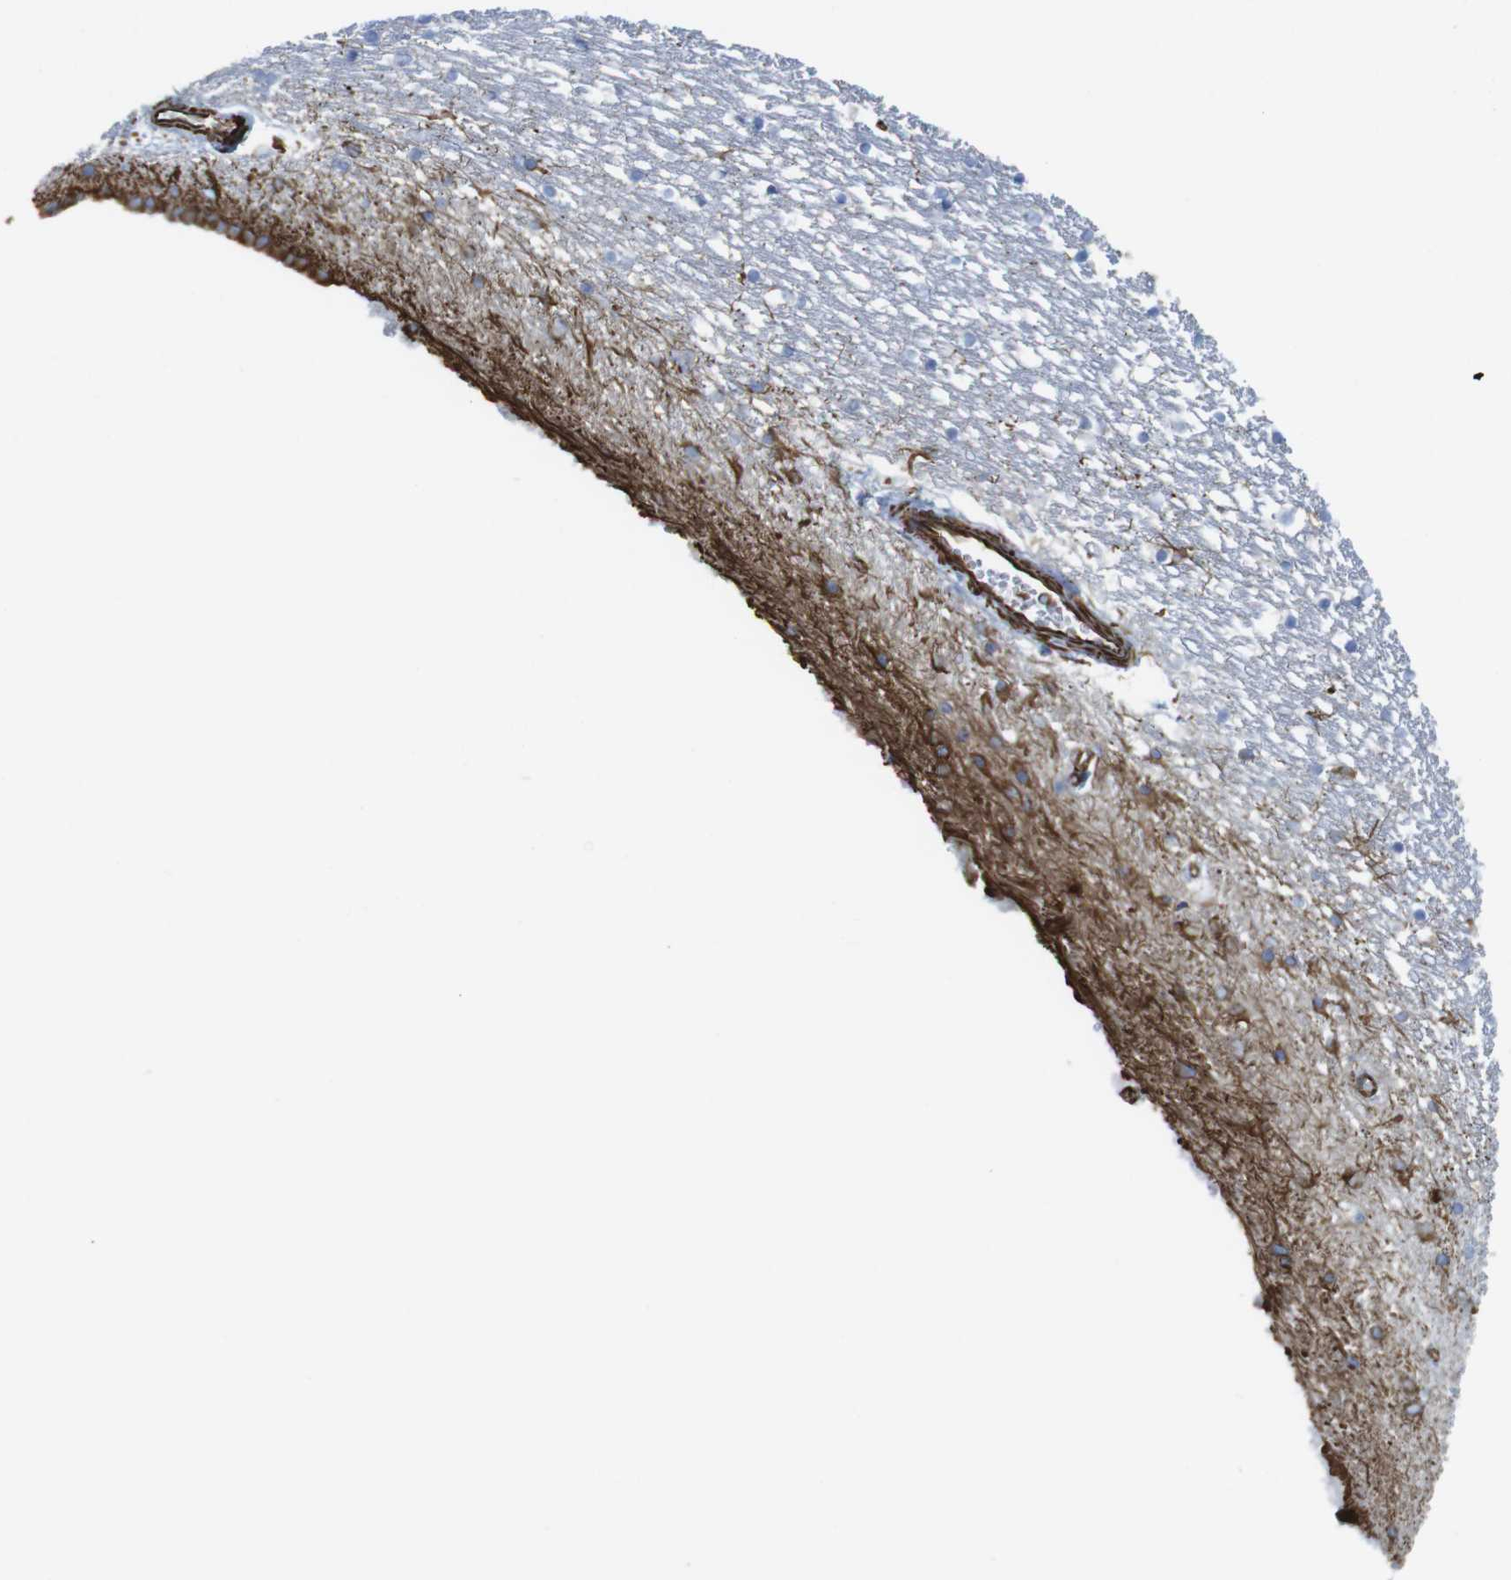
{"staining": {"intensity": "moderate", "quantity": "<25%", "location": "cytoplasmic/membranous"}, "tissue": "caudate", "cell_type": "Glial cells", "image_type": "normal", "snomed": [{"axis": "morphology", "description": "Normal tissue, NOS"}, {"axis": "topography", "description": "Lateral ventricle wall"}], "caption": "Caudate stained with DAB (3,3'-diaminobenzidine) immunohistochemistry (IHC) demonstrates low levels of moderate cytoplasmic/membranous expression in approximately <25% of glial cells.", "gene": "RALGPS1", "patient": {"sex": "male", "age": 45}}